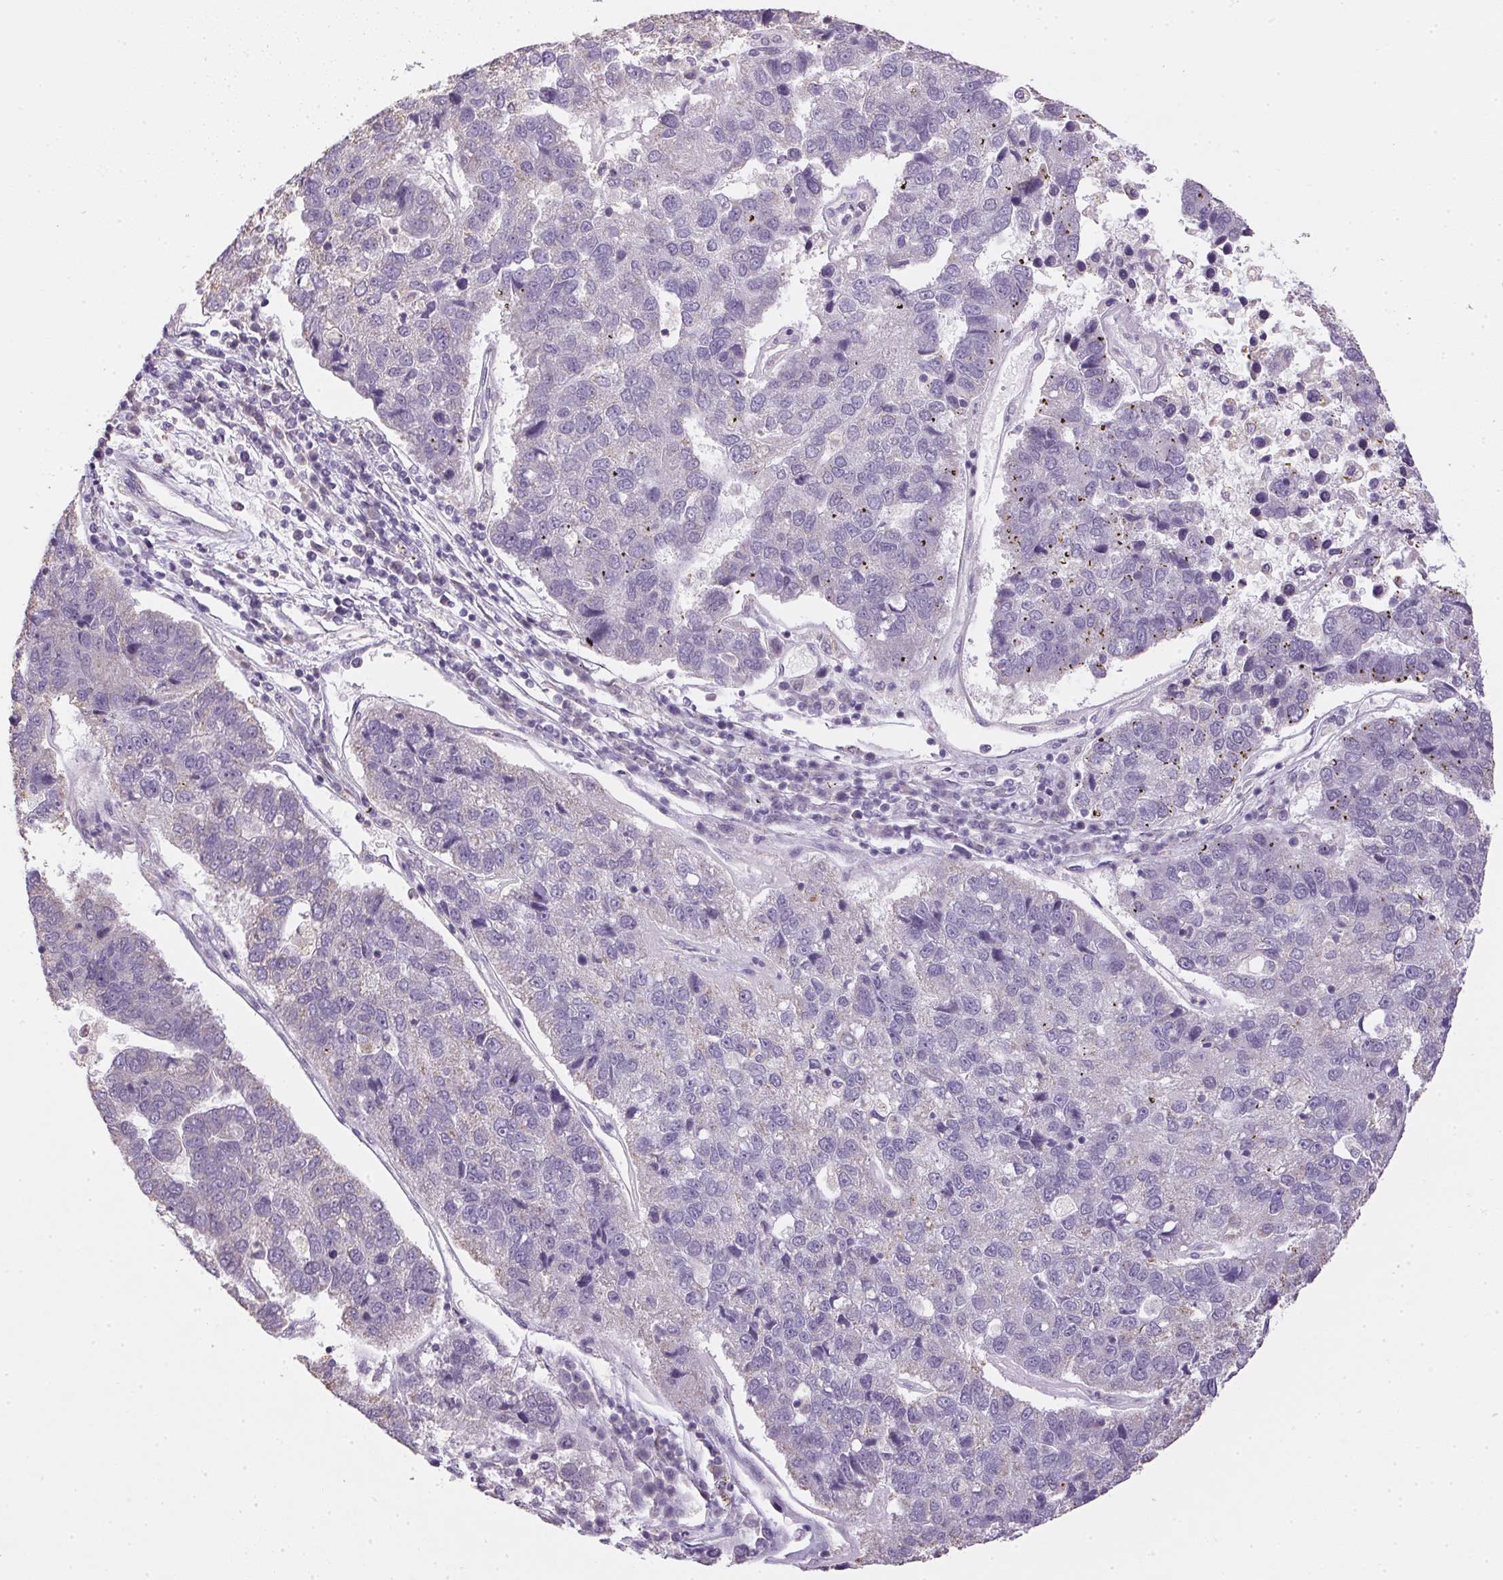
{"staining": {"intensity": "negative", "quantity": "none", "location": "none"}, "tissue": "pancreatic cancer", "cell_type": "Tumor cells", "image_type": "cancer", "snomed": [{"axis": "morphology", "description": "Adenocarcinoma, NOS"}, {"axis": "topography", "description": "Pancreas"}], "caption": "Tumor cells are negative for brown protein staining in pancreatic adenocarcinoma.", "gene": "SPACA9", "patient": {"sex": "female", "age": 61}}